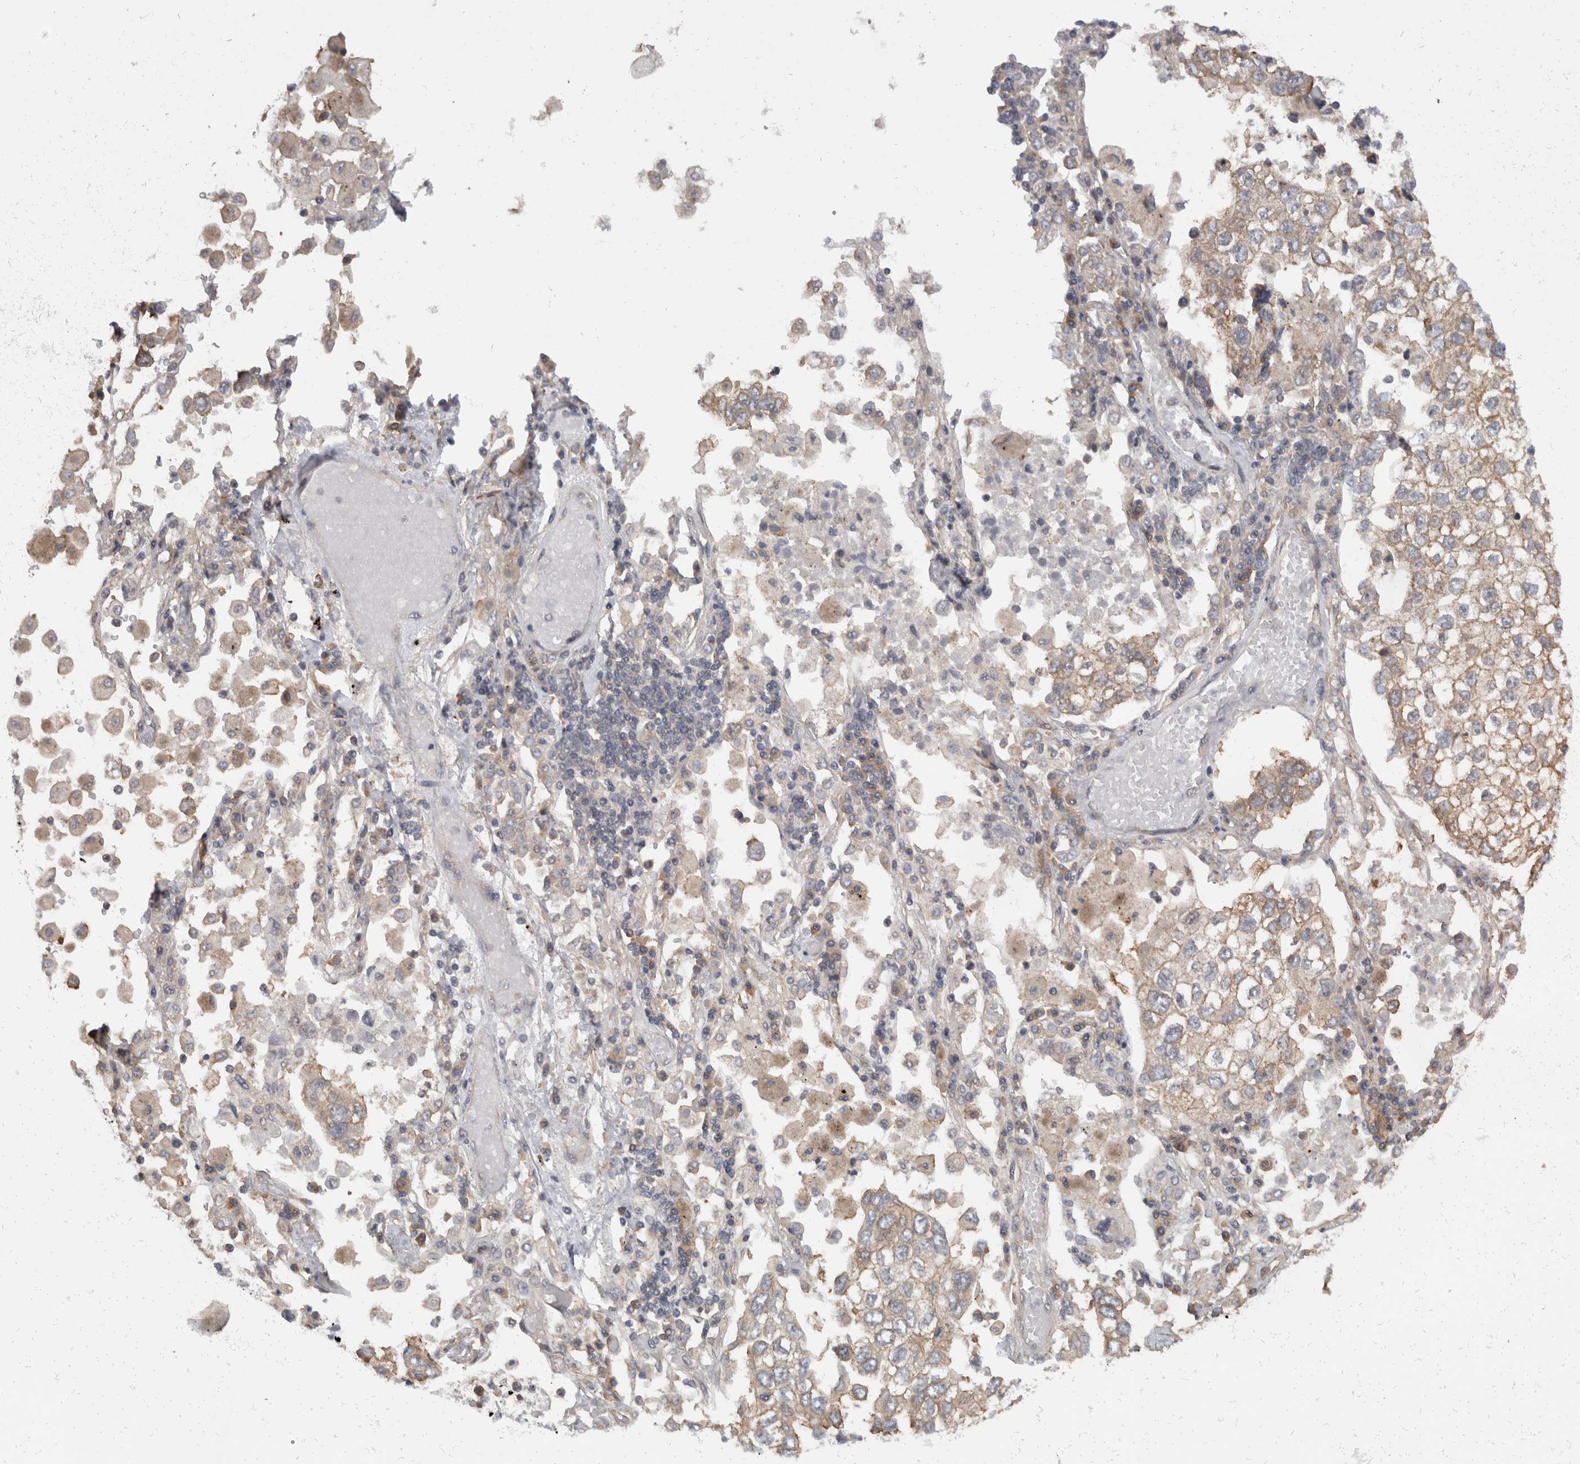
{"staining": {"intensity": "moderate", "quantity": ">75%", "location": "cytoplasmic/membranous"}, "tissue": "lung cancer", "cell_type": "Tumor cells", "image_type": "cancer", "snomed": [{"axis": "morphology", "description": "Adenocarcinoma, NOS"}, {"axis": "topography", "description": "Lung"}], "caption": "A high-resolution photomicrograph shows immunohistochemistry staining of lung cancer, which demonstrates moderate cytoplasmic/membranous positivity in about >75% of tumor cells. The protein of interest is shown in brown color, while the nuclei are stained blue.", "gene": "SMCR8", "patient": {"sex": "male", "age": 63}}